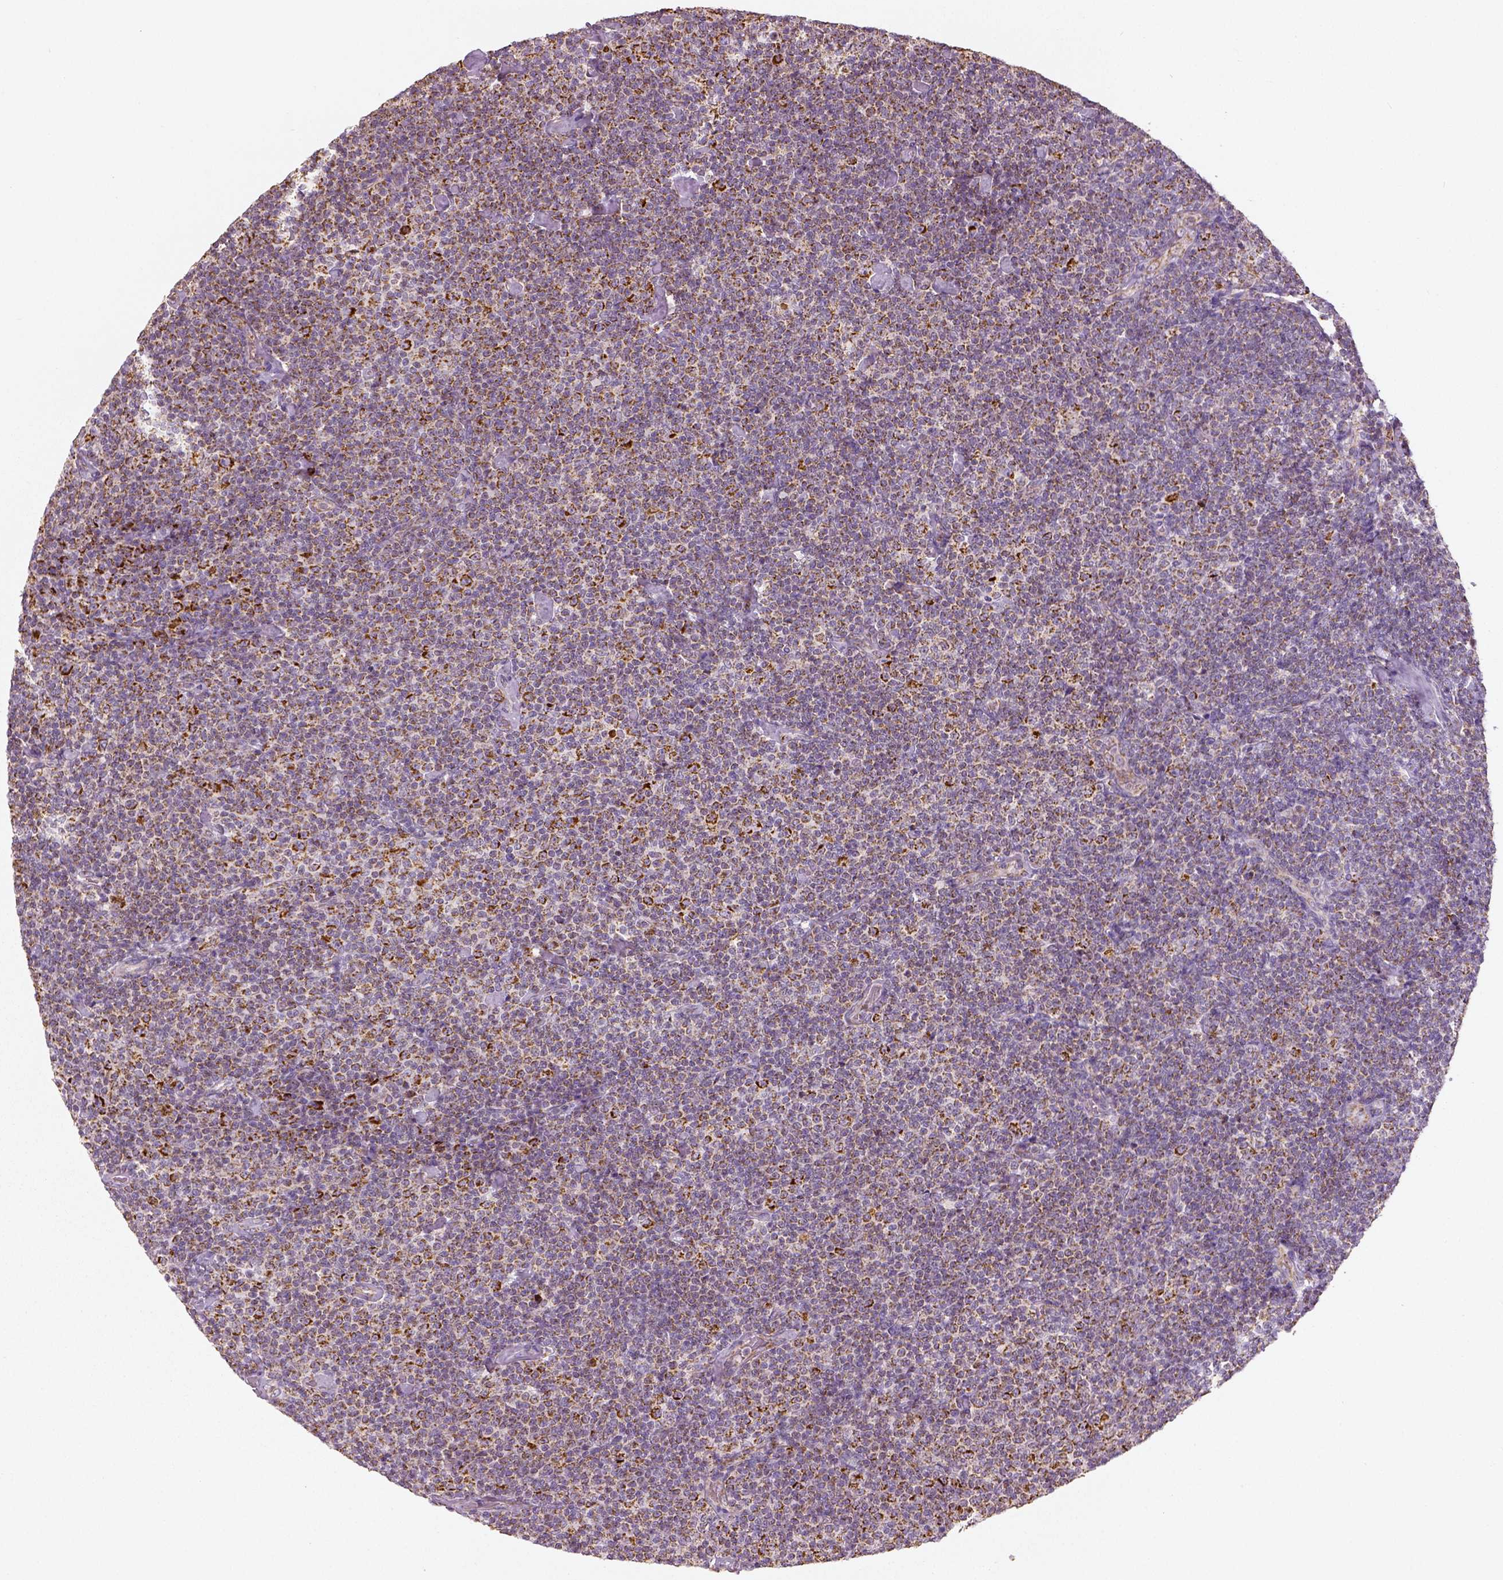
{"staining": {"intensity": "strong", "quantity": ">75%", "location": "cytoplasmic/membranous"}, "tissue": "lymphoma", "cell_type": "Tumor cells", "image_type": "cancer", "snomed": [{"axis": "morphology", "description": "Malignant lymphoma, non-Hodgkin's type, Low grade"}, {"axis": "topography", "description": "Lymph node"}], "caption": "This is a histology image of immunohistochemistry staining of malignant lymphoma, non-Hodgkin's type (low-grade), which shows strong positivity in the cytoplasmic/membranous of tumor cells.", "gene": "PGAM5", "patient": {"sex": "male", "age": 81}}